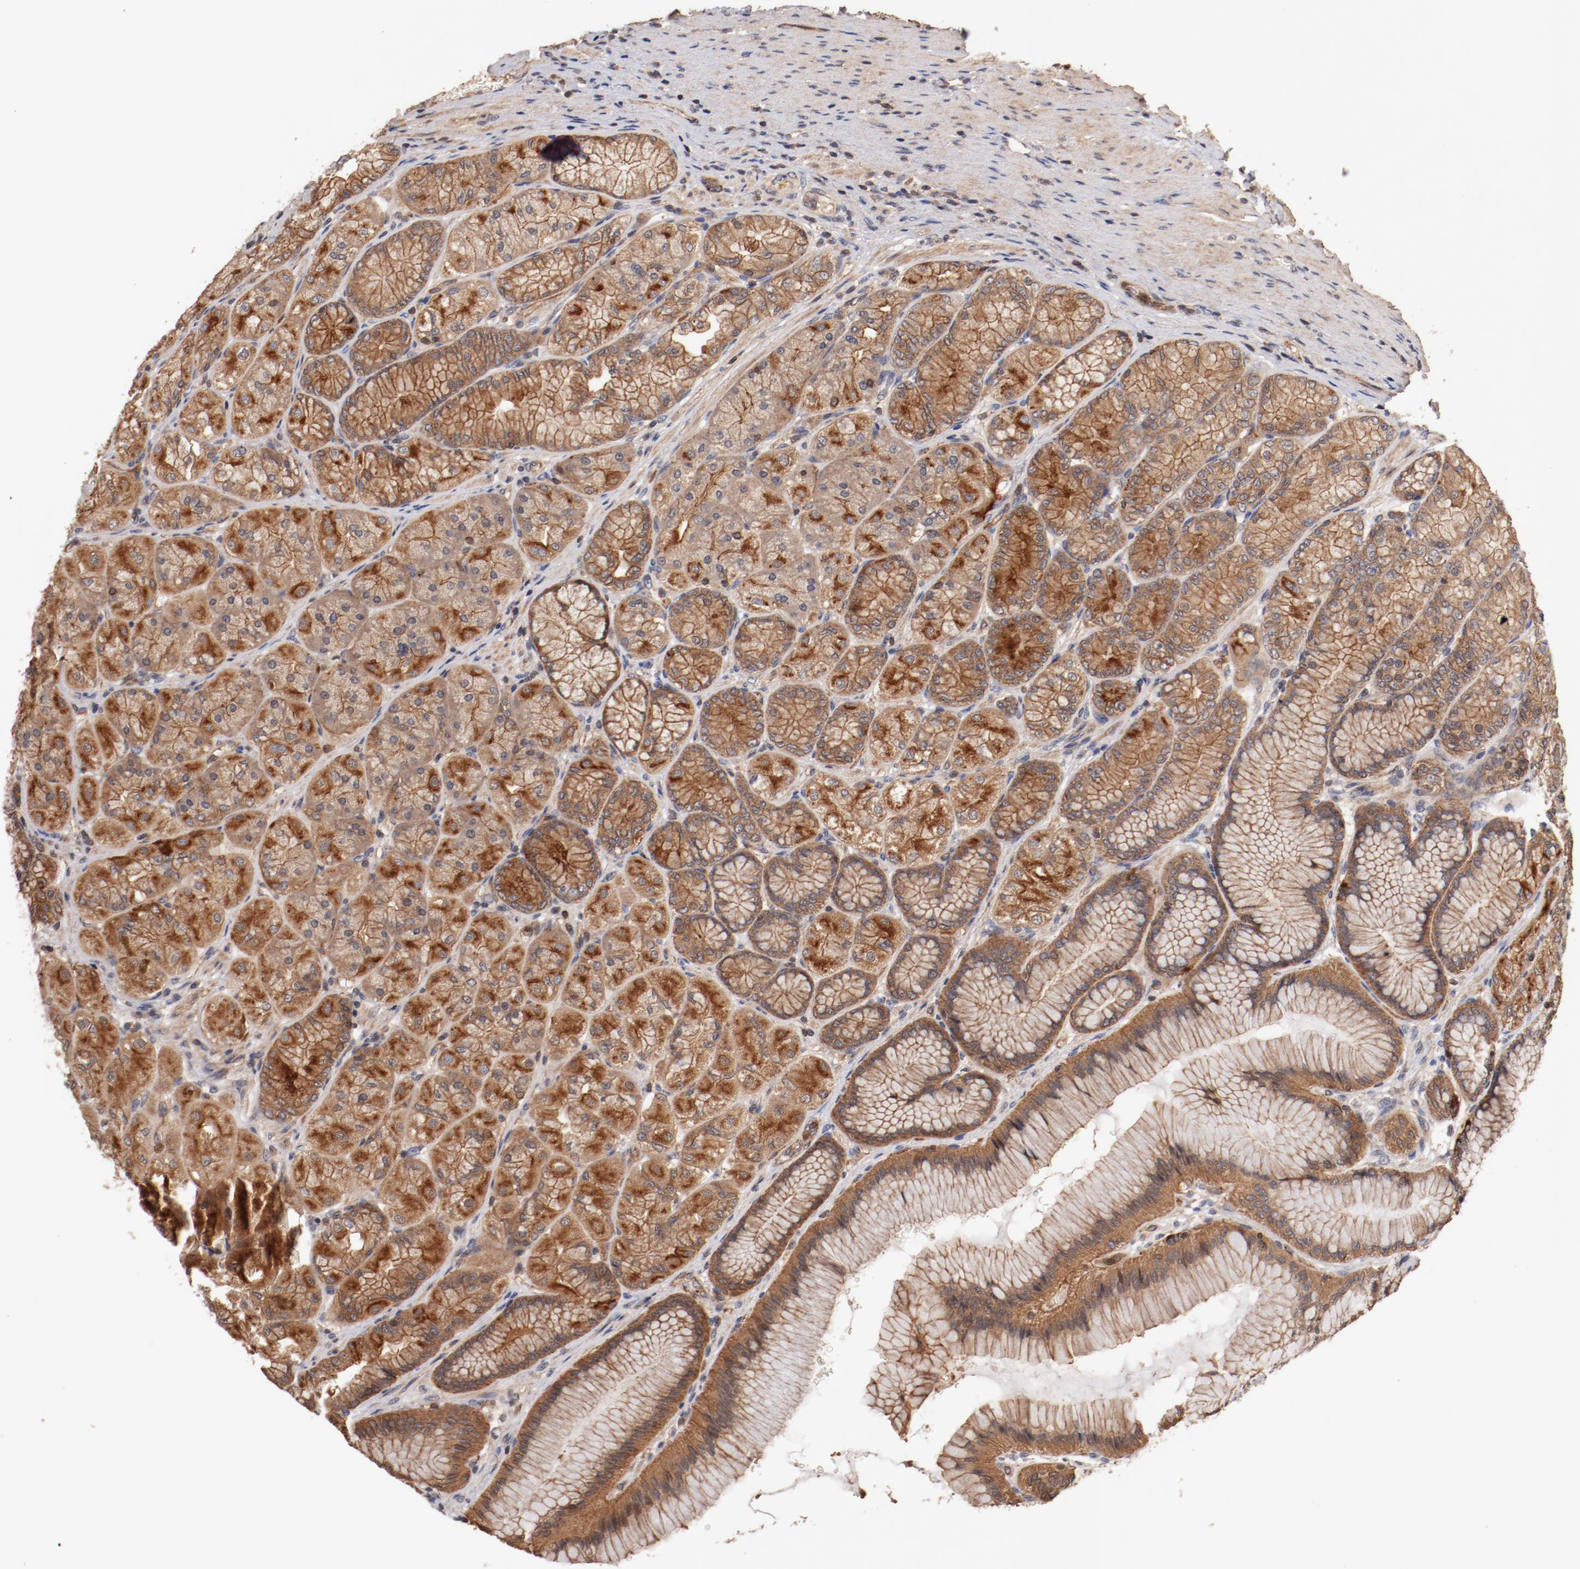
{"staining": {"intensity": "moderate", "quantity": ">75%", "location": "cytoplasmic/membranous"}, "tissue": "stomach", "cell_type": "Glandular cells", "image_type": "normal", "snomed": [{"axis": "morphology", "description": "Normal tissue, NOS"}, {"axis": "morphology", "description": "Adenocarcinoma, NOS"}, {"axis": "topography", "description": "Stomach"}, {"axis": "topography", "description": "Stomach, lower"}], "caption": "A medium amount of moderate cytoplasmic/membranous staining is identified in about >75% of glandular cells in normal stomach.", "gene": "GUF1", "patient": {"sex": "female", "age": 65}}